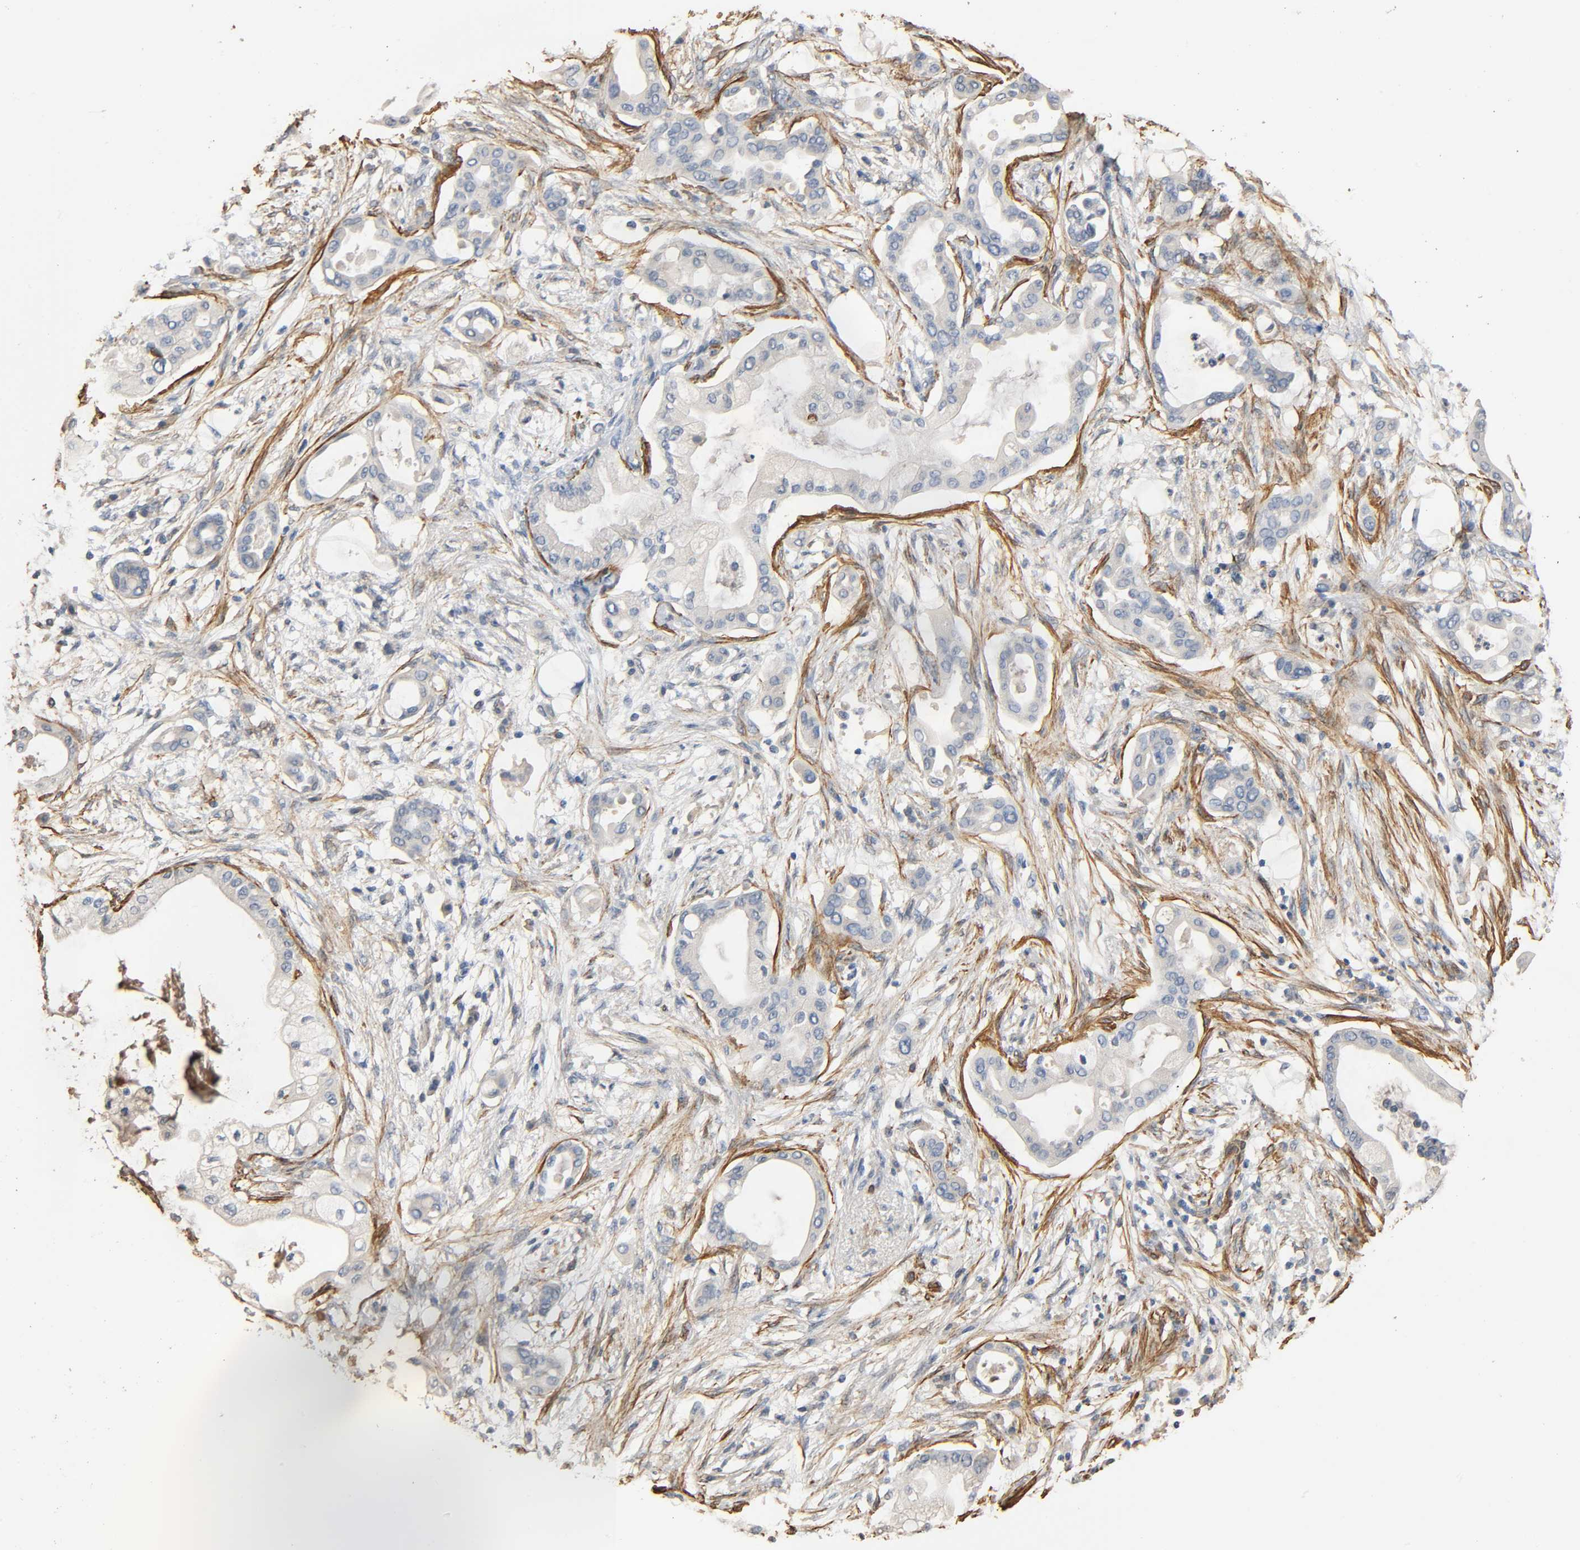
{"staining": {"intensity": "weak", "quantity": "25%-75%", "location": "cytoplasmic/membranous"}, "tissue": "pancreatic cancer", "cell_type": "Tumor cells", "image_type": "cancer", "snomed": [{"axis": "morphology", "description": "Adenocarcinoma, NOS"}, {"axis": "morphology", "description": "Adenocarcinoma, metastatic, NOS"}, {"axis": "topography", "description": "Lymph node"}, {"axis": "topography", "description": "Pancreas"}, {"axis": "topography", "description": "Duodenum"}], "caption": "This is a photomicrograph of IHC staining of pancreatic cancer, which shows weak positivity in the cytoplasmic/membranous of tumor cells.", "gene": "GSTA3", "patient": {"sex": "female", "age": 64}}